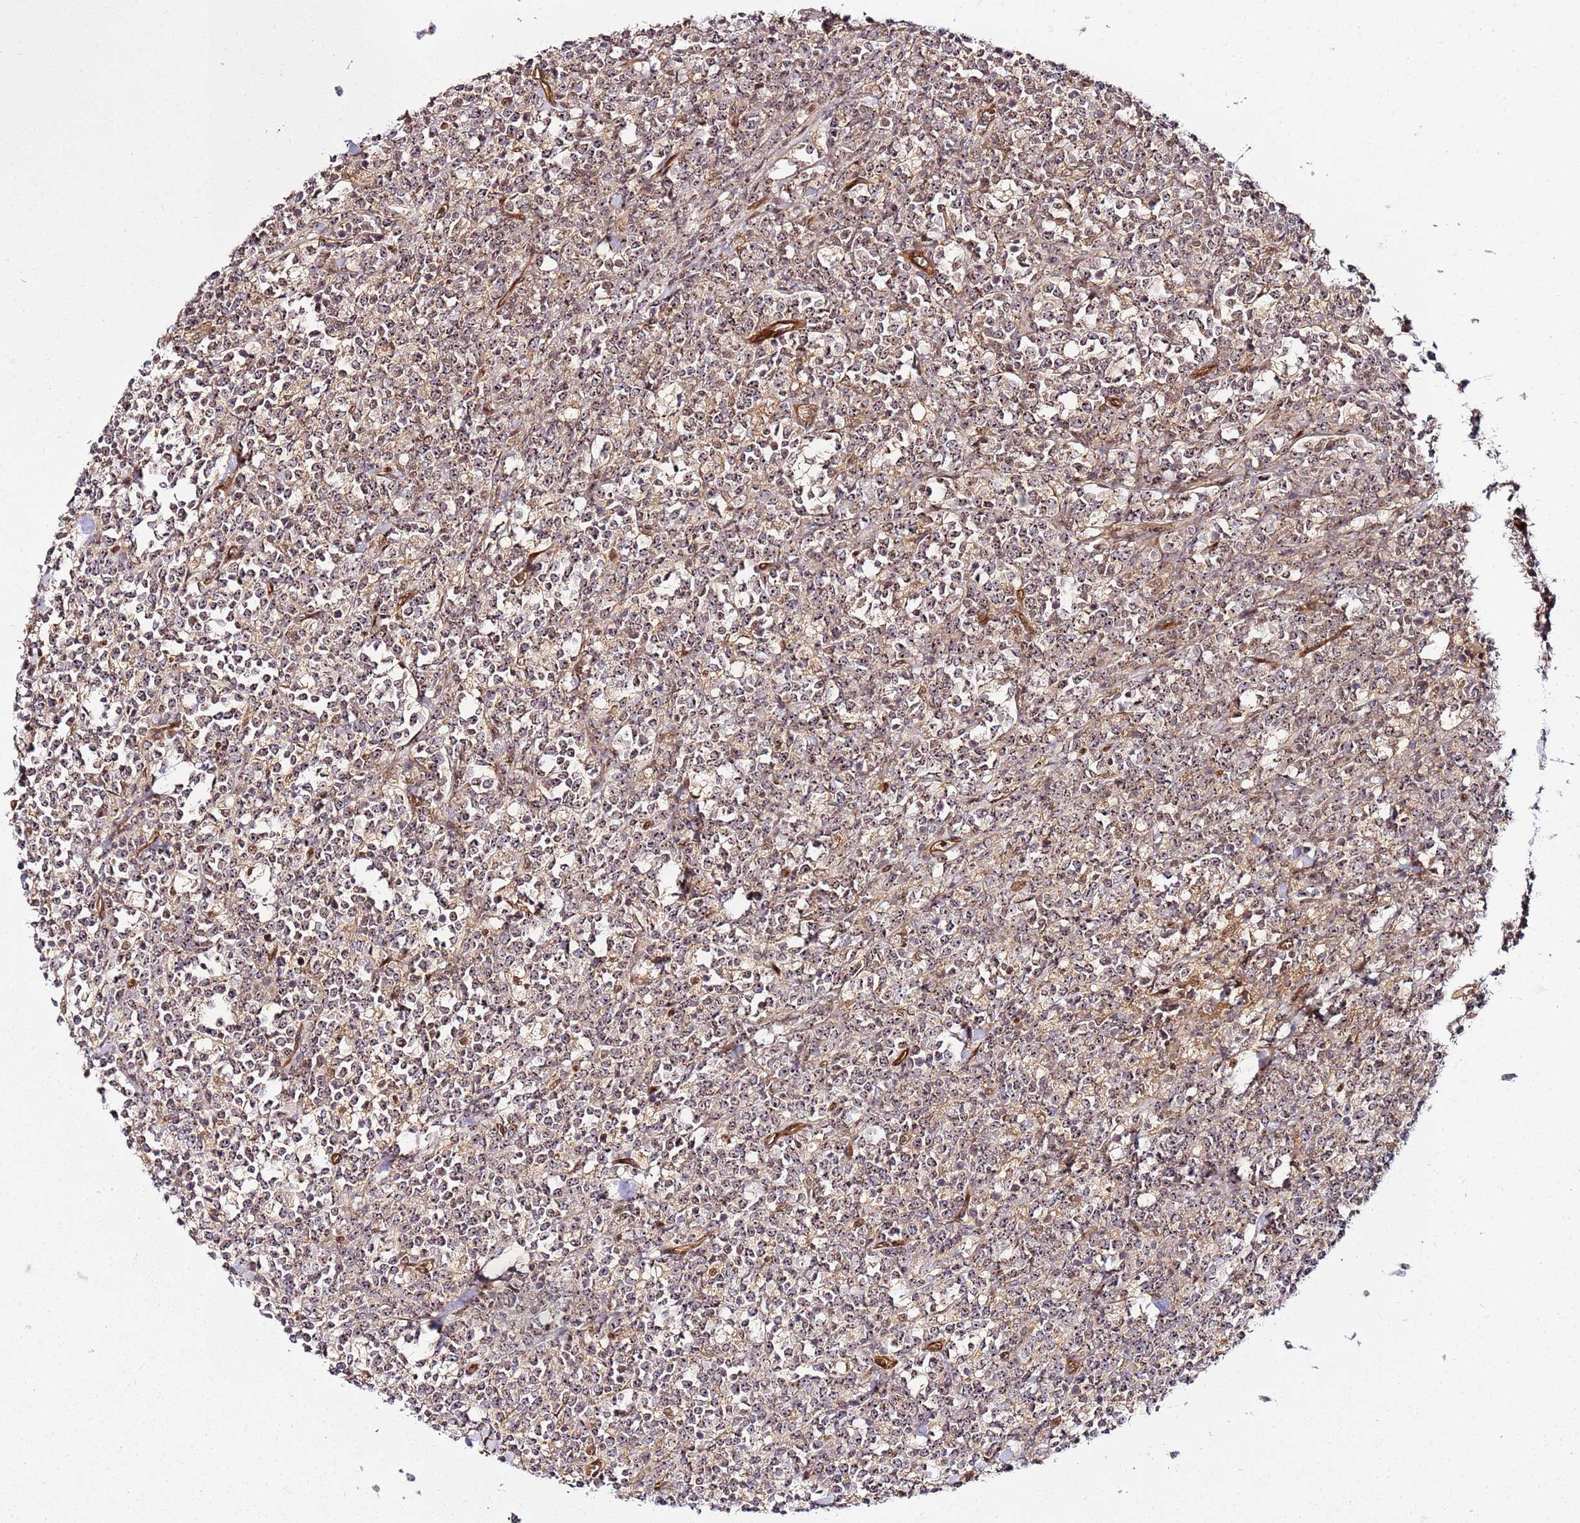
{"staining": {"intensity": "weak", "quantity": ">75%", "location": "cytoplasmic/membranous,nuclear"}, "tissue": "lymphoma", "cell_type": "Tumor cells", "image_type": "cancer", "snomed": [{"axis": "morphology", "description": "Malignant lymphoma, non-Hodgkin's type, High grade"}, {"axis": "topography", "description": "Small intestine"}], "caption": "About >75% of tumor cells in malignant lymphoma, non-Hodgkin's type (high-grade) demonstrate weak cytoplasmic/membranous and nuclear protein positivity as visualized by brown immunohistochemical staining.", "gene": "CCNYL1", "patient": {"sex": "male", "age": 8}}